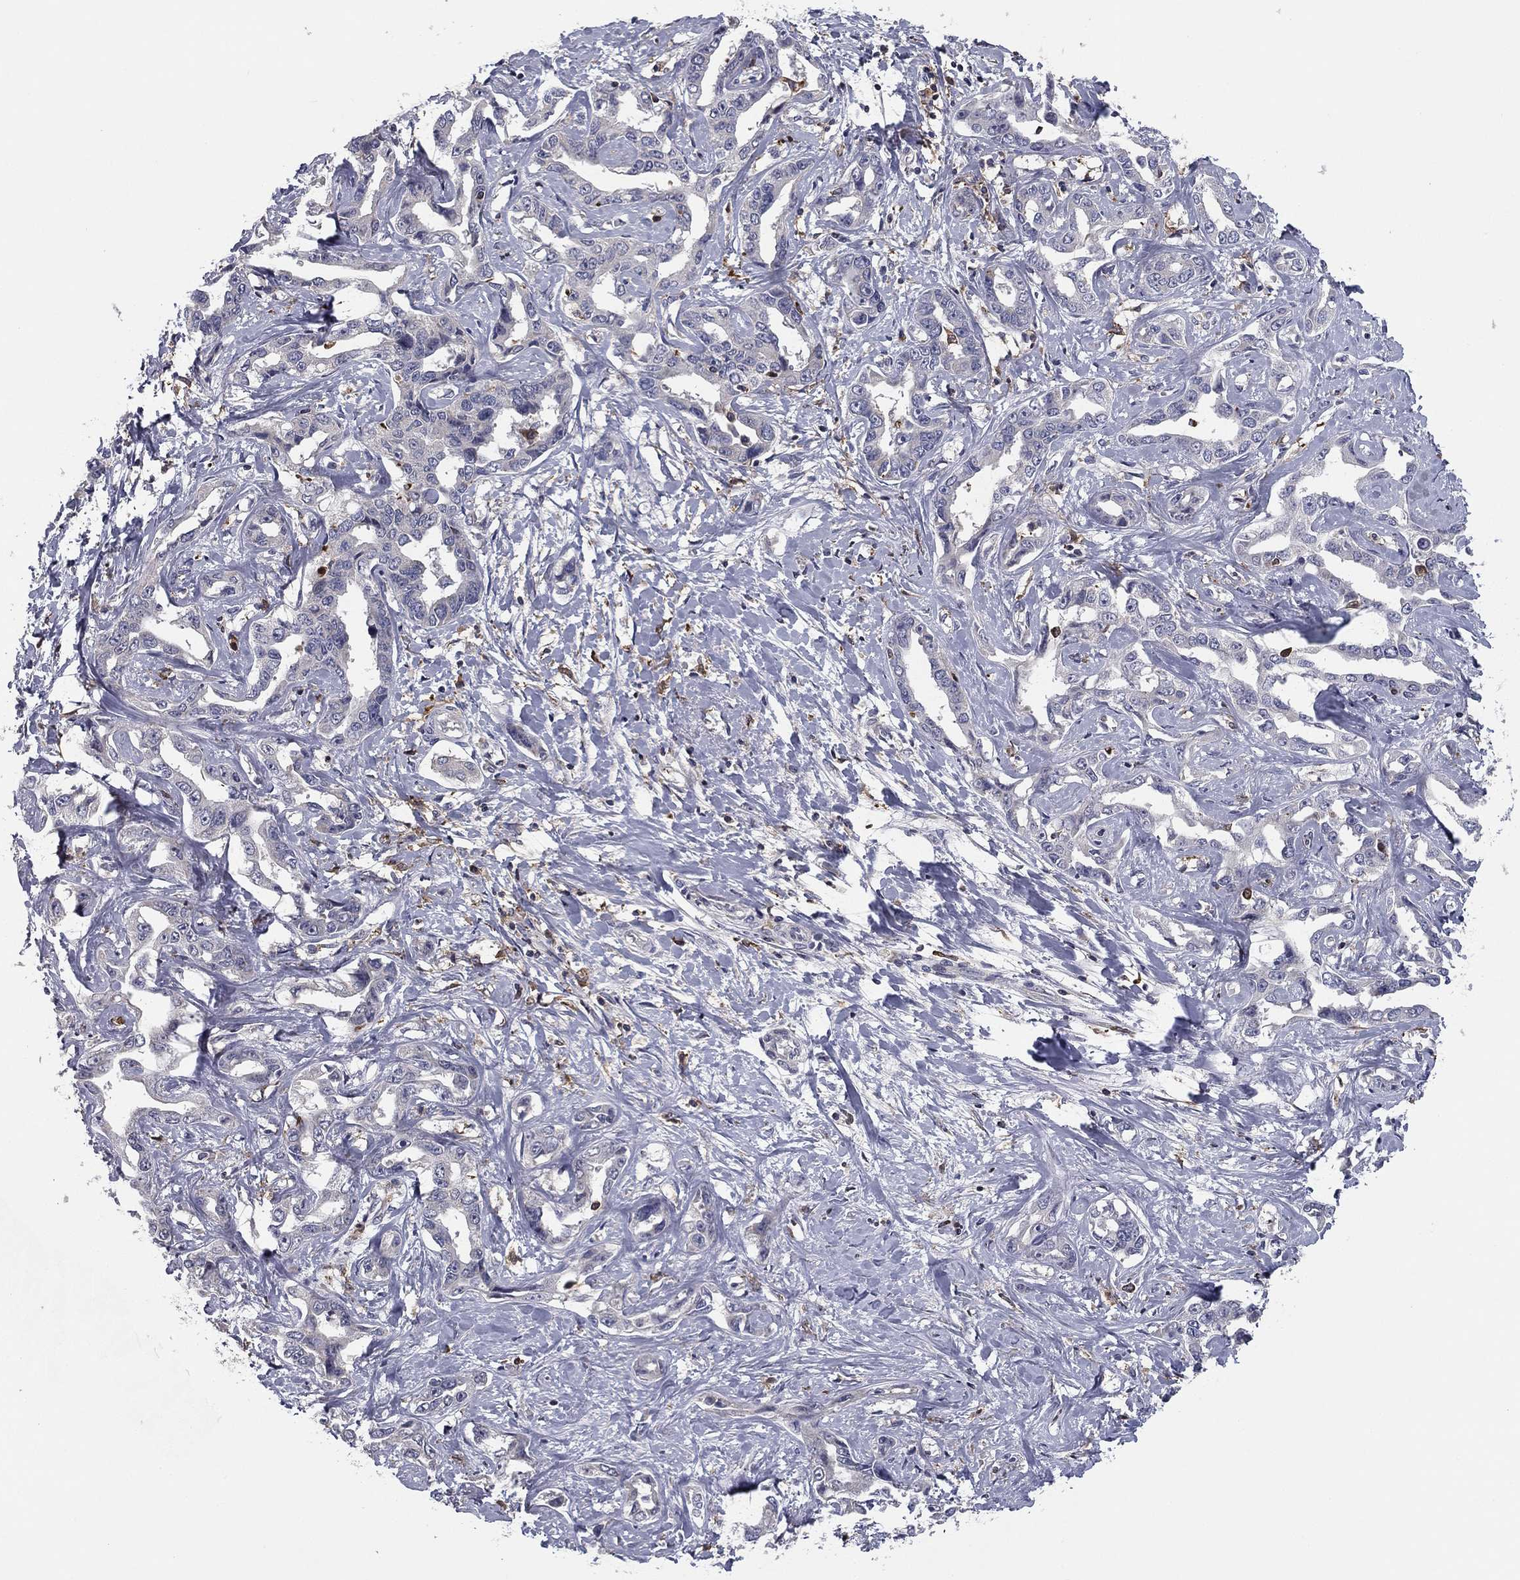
{"staining": {"intensity": "negative", "quantity": "none", "location": "none"}, "tissue": "liver cancer", "cell_type": "Tumor cells", "image_type": "cancer", "snomed": [{"axis": "morphology", "description": "Cholangiocarcinoma"}, {"axis": "topography", "description": "Liver"}], "caption": "Photomicrograph shows no significant protein positivity in tumor cells of cholangiocarcinoma (liver).", "gene": "PLCB2", "patient": {"sex": "male", "age": 59}}